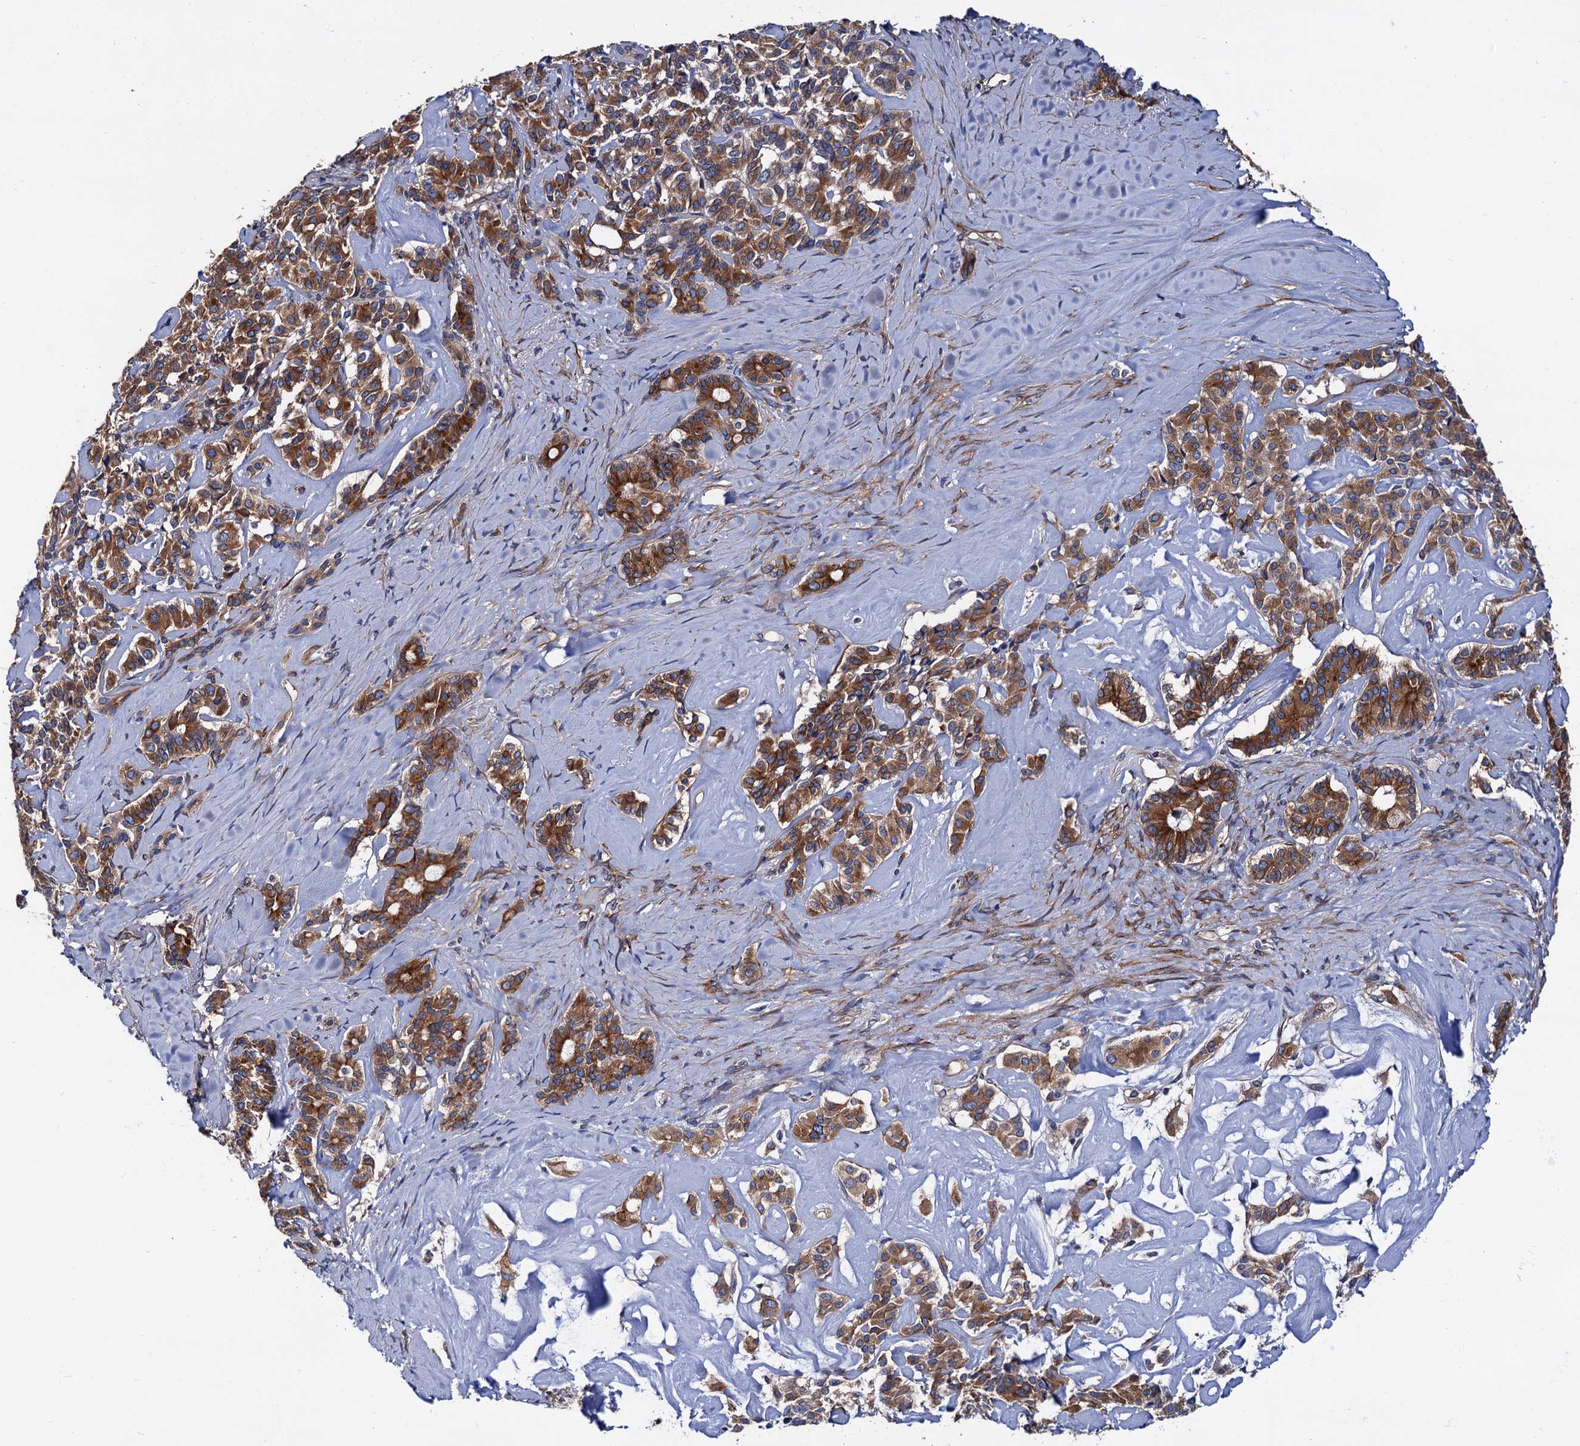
{"staining": {"intensity": "strong", "quantity": ">75%", "location": "cytoplasmic/membranous"}, "tissue": "pancreatic cancer", "cell_type": "Tumor cells", "image_type": "cancer", "snomed": [{"axis": "morphology", "description": "Adenocarcinoma, NOS"}, {"axis": "topography", "description": "Pancreas"}], "caption": "Strong cytoplasmic/membranous protein positivity is seen in approximately >75% of tumor cells in pancreatic adenocarcinoma.", "gene": "ZDHHC18", "patient": {"sex": "female", "age": 74}}